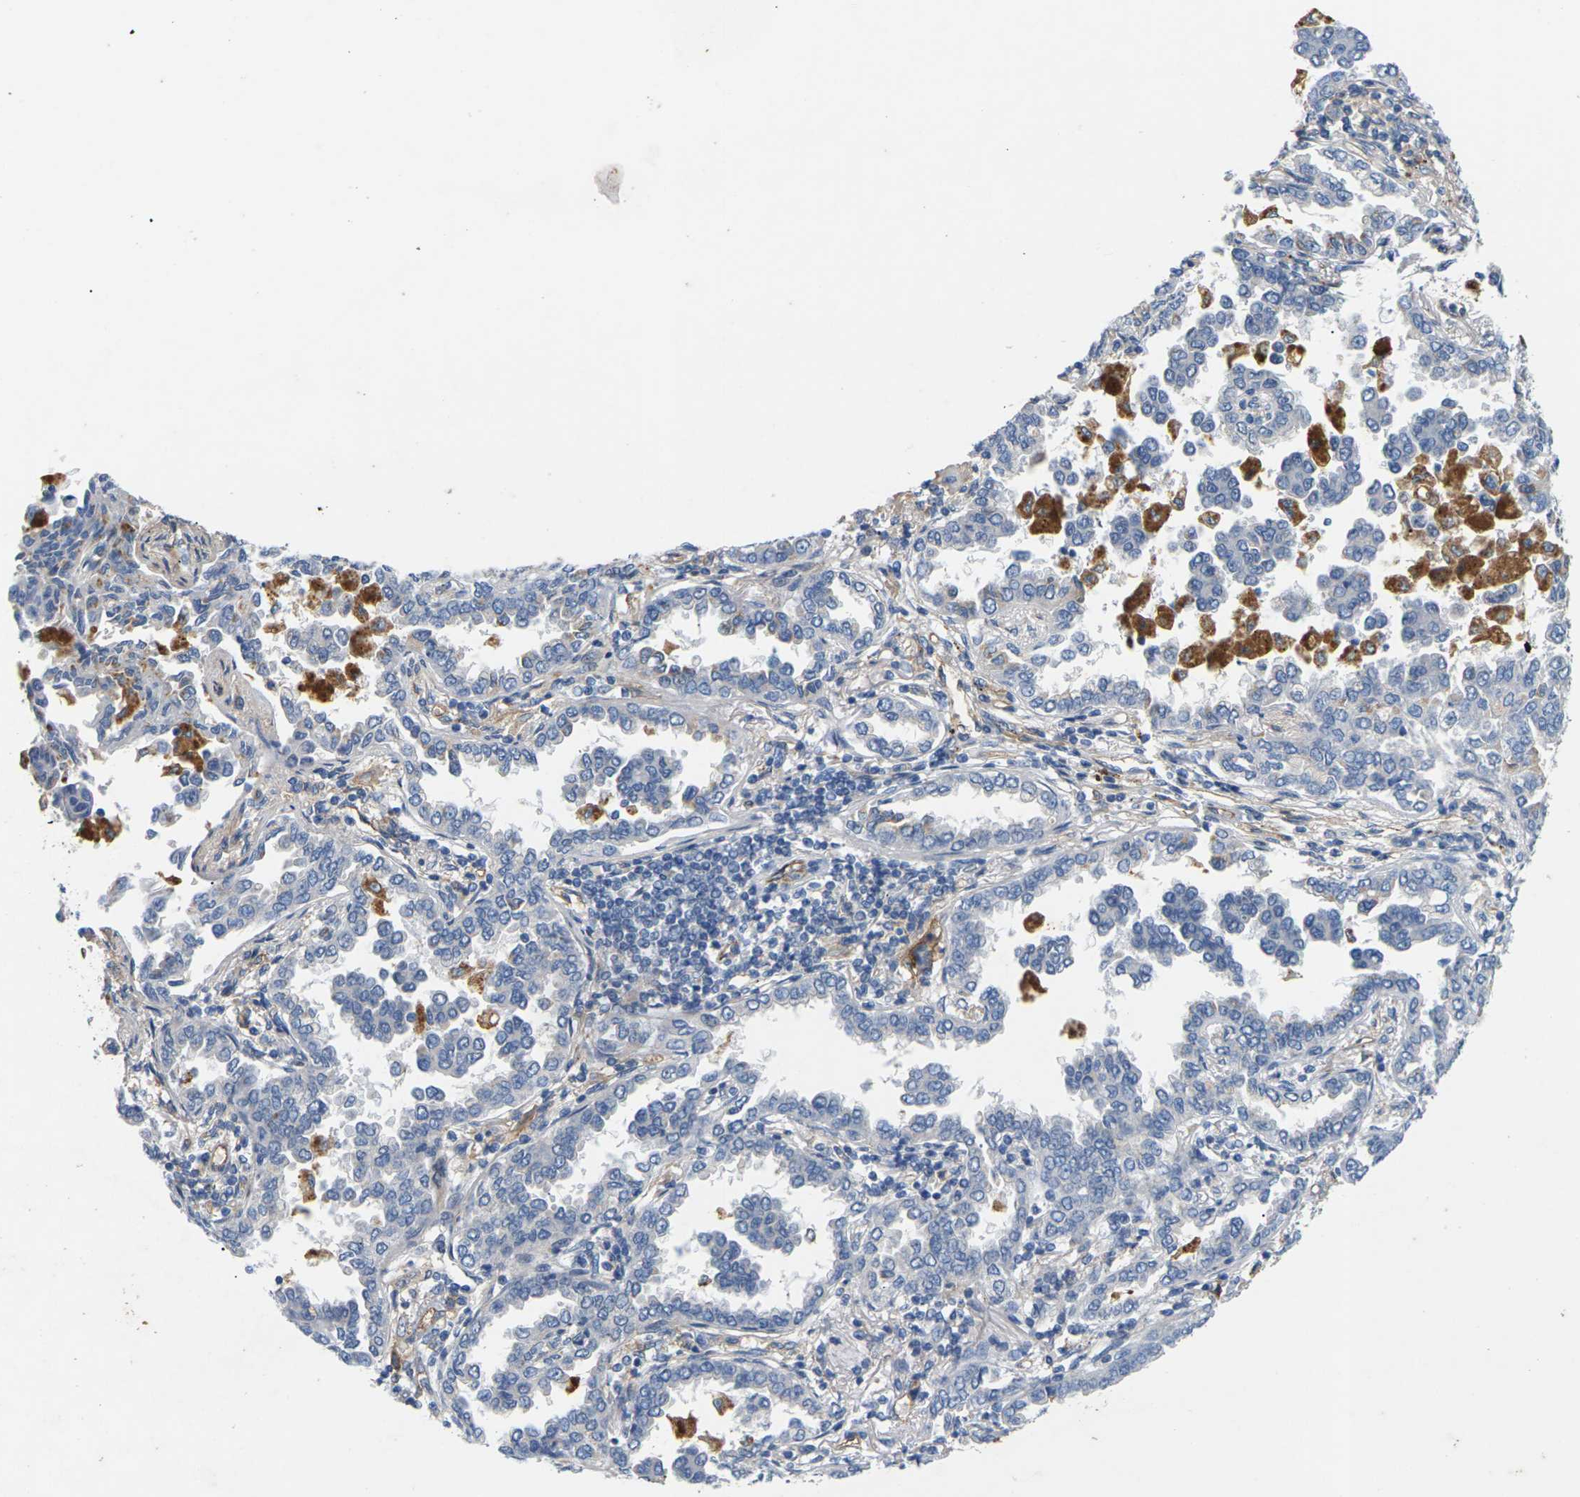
{"staining": {"intensity": "negative", "quantity": "none", "location": "none"}, "tissue": "lung cancer", "cell_type": "Tumor cells", "image_type": "cancer", "snomed": [{"axis": "morphology", "description": "Normal tissue, NOS"}, {"axis": "morphology", "description": "Adenocarcinoma, NOS"}, {"axis": "topography", "description": "Lung"}], "caption": "Immunohistochemistry (IHC) histopathology image of neoplastic tissue: lung adenocarcinoma stained with DAB (3,3'-diaminobenzidine) demonstrates no significant protein staining in tumor cells.", "gene": "ITGA5", "patient": {"sex": "male", "age": 59}}